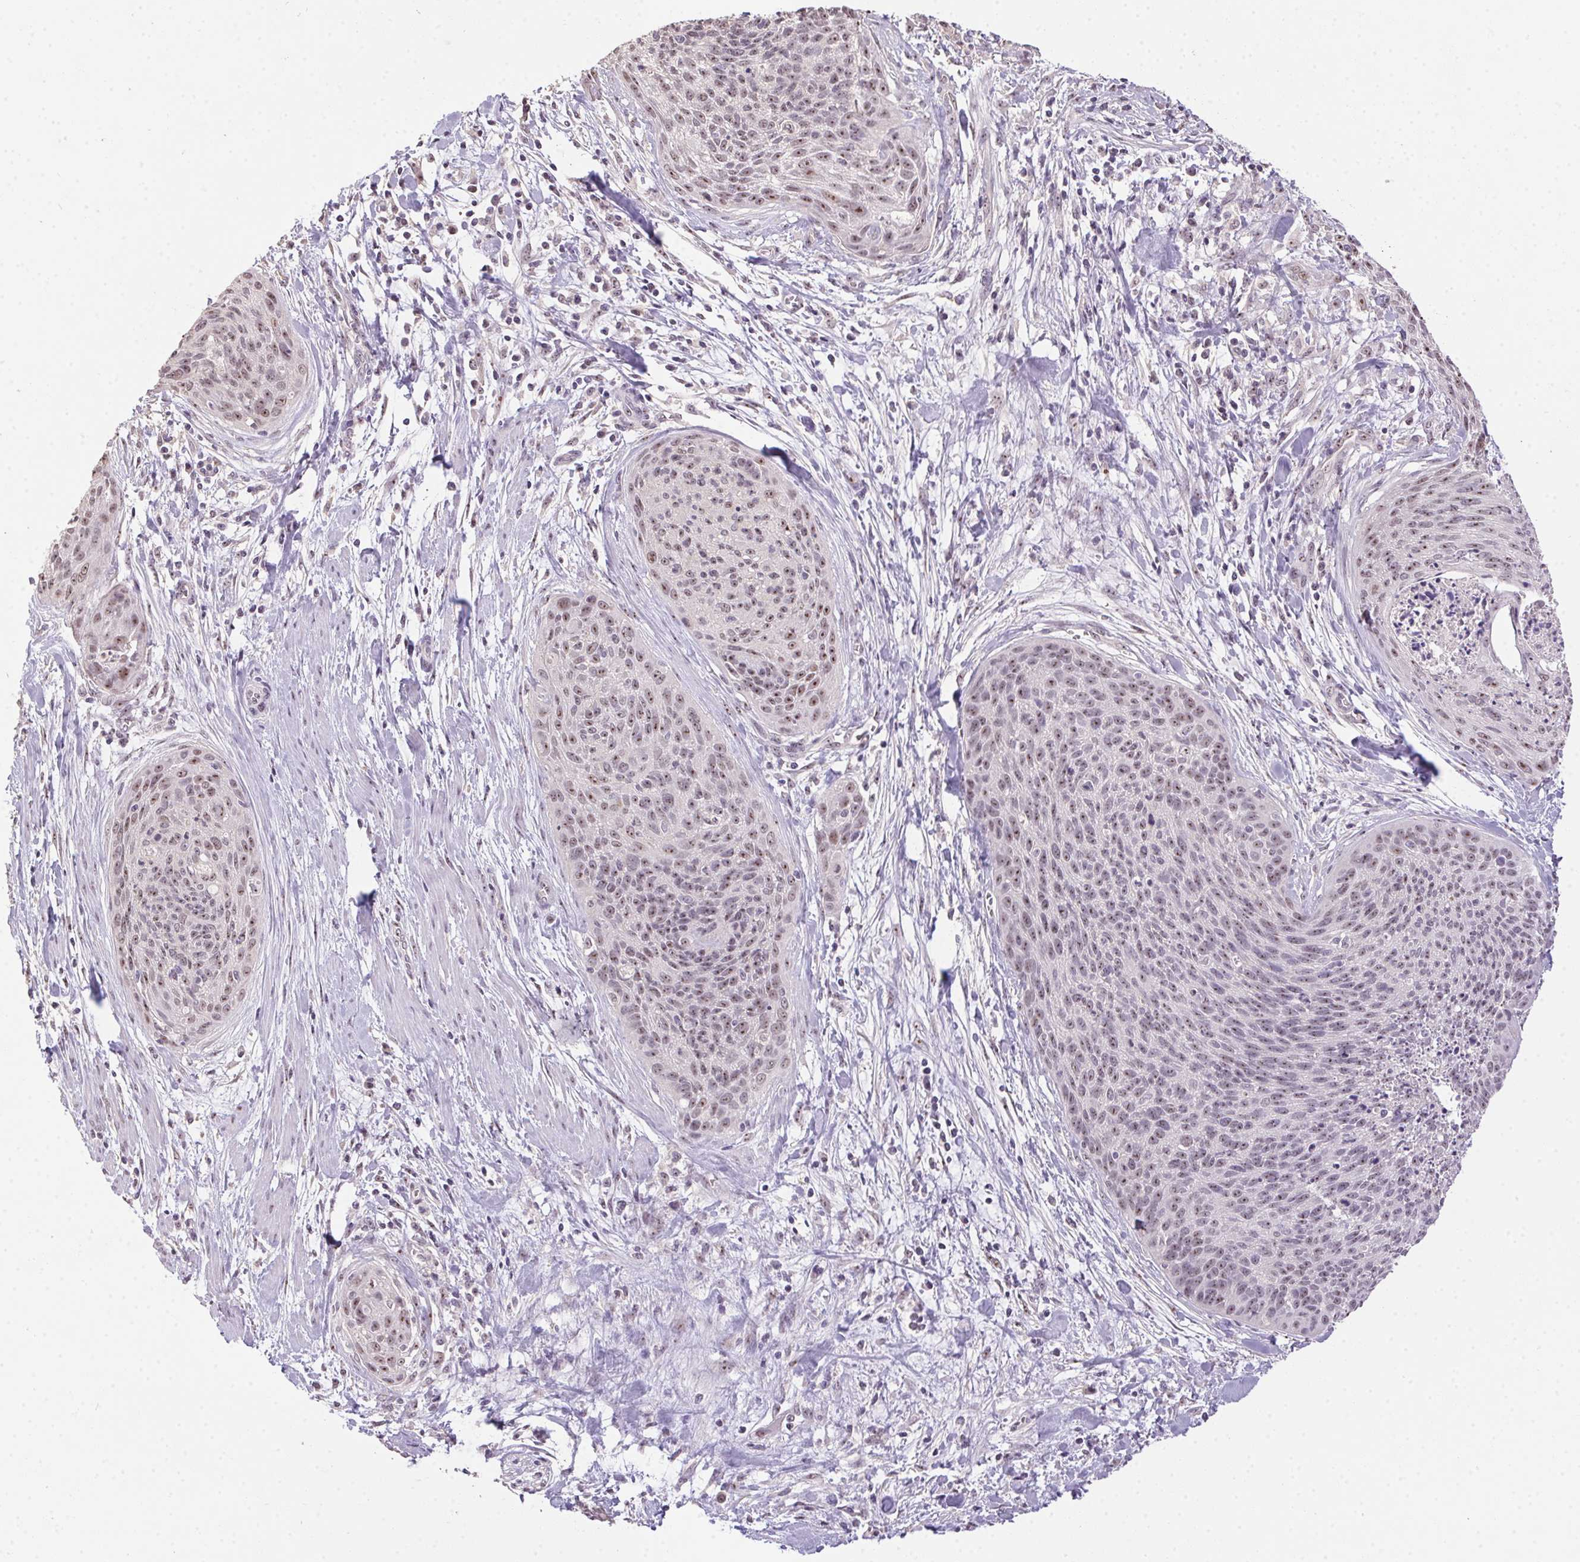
{"staining": {"intensity": "weak", "quantity": "25%-75%", "location": "nuclear"}, "tissue": "cervical cancer", "cell_type": "Tumor cells", "image_type": "cancer", "snomed": [{"axis": "morphology", "description": "Squamous cell carcinoma, NOS"}, {"axis": "topography", "description": "Cervix"}], "caption": "Immunohistochemistry (DAB (3,3'-diaminobenzidine)) staining of human cervical cancer (squamous cell carcinoma) reveals weak nuclear protein staining in about 25%-75% of tumor cells.", "gene": "BATF2", "patient": {"sex": "female", "age": 55}}